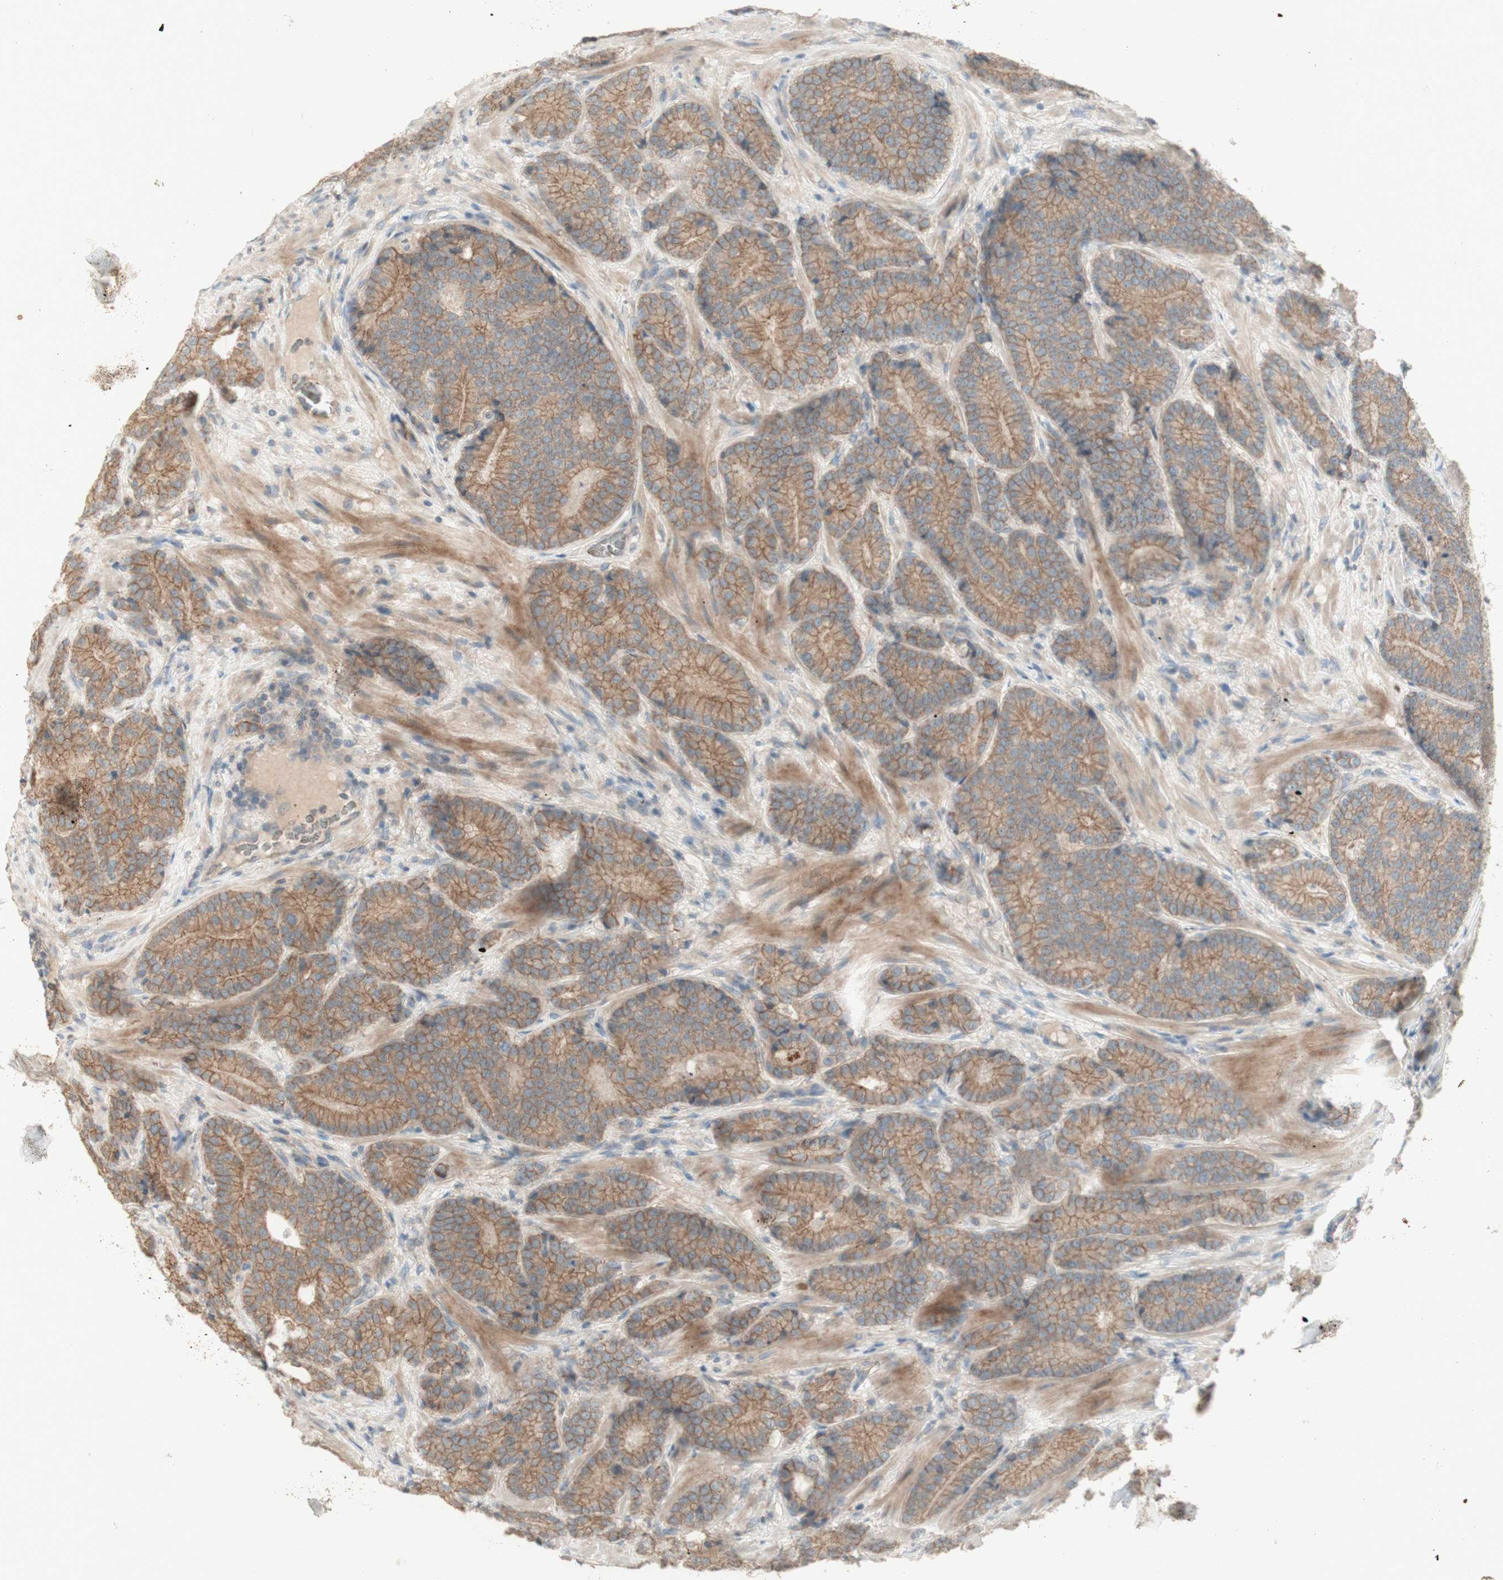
{"staining": {"intensity": "moderate", "quantity": ">75%", "location": "cytoplasmic/membranous"}, "tissue": "prostate cancer", "cell_type": "Tumor cells", "image_type": "cancer", "snomed": [{"axis": "morphology", "description": "Adenocarcinoma, High grade"}, {"axis": "topography", "description": "Prostate"}], "caption": "IHC image of human adenocarcinoma (high-grade) (prostate) stained for a protein (brown), which shows medium levels of moderate cytoplasmic/membranous positivity in approximately >75% of tumor cells.", "gene": "PTGER4", "patient": {"sex": "male", "age": 61}}